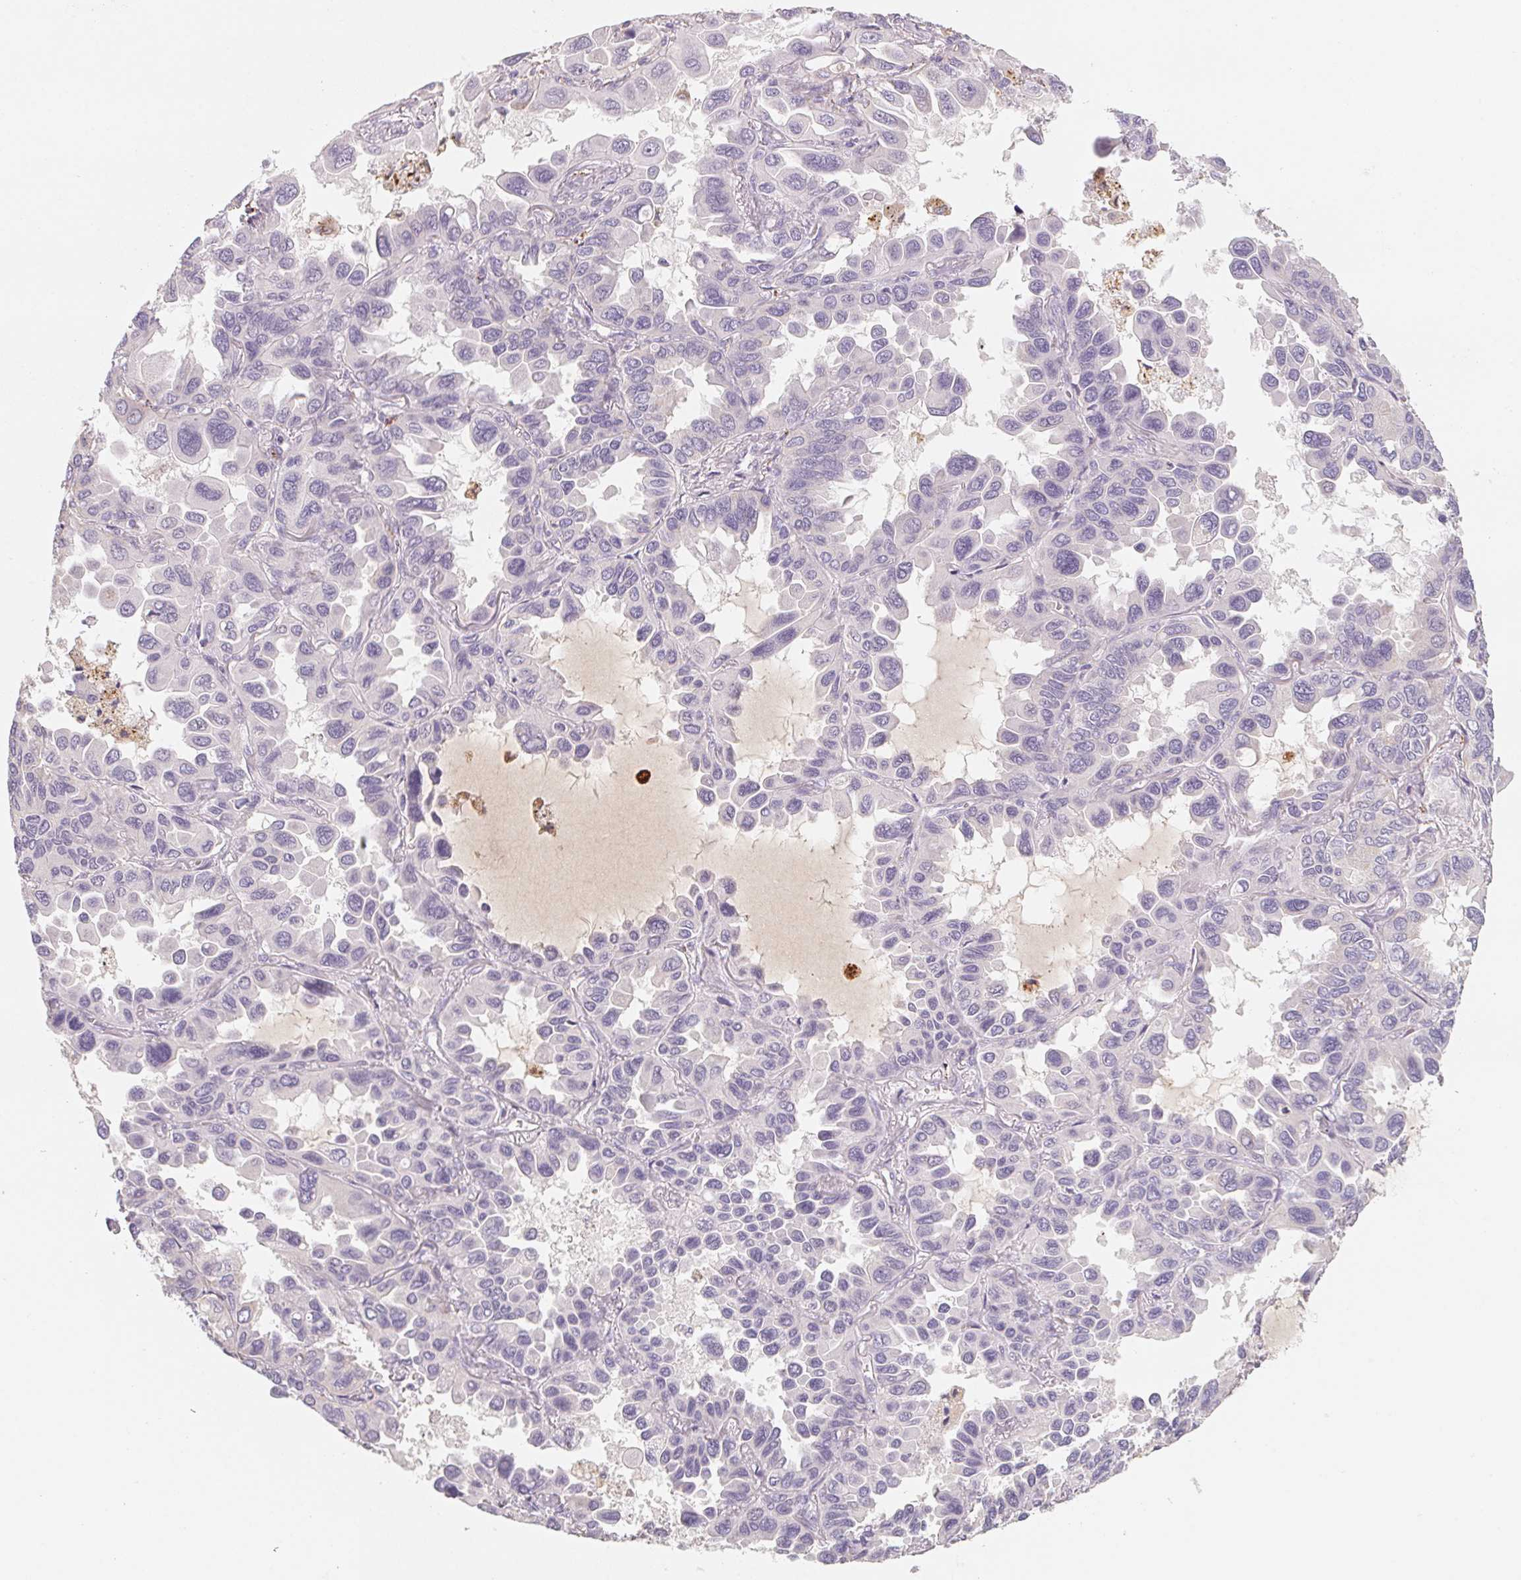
{"staining": {"intensity": "negative", "quantity": "none", "location": "none"}, "tissue": "lung cancer", "cell_type": "Tumor cells", "image_type": "cancer", "snomed": [{"axis": "morphology", "description": "Adenocarcinoma, NOS"}, {"axis": "topography", "description": "Lung"}], "caption": "High magnification brightfield microscopy of lung adenocarcinoma stained with DAB (brown) and counterstained with hematoxylin (blue): tumor cells show no significant expression. The staining was performed using DAB to visualize the protein expression in brown, while the nuclei were stained in blue with hematoxylin (Magnification: 20x).", "gene": "TREH", "patient": {"sex": "male", "age": 64}}